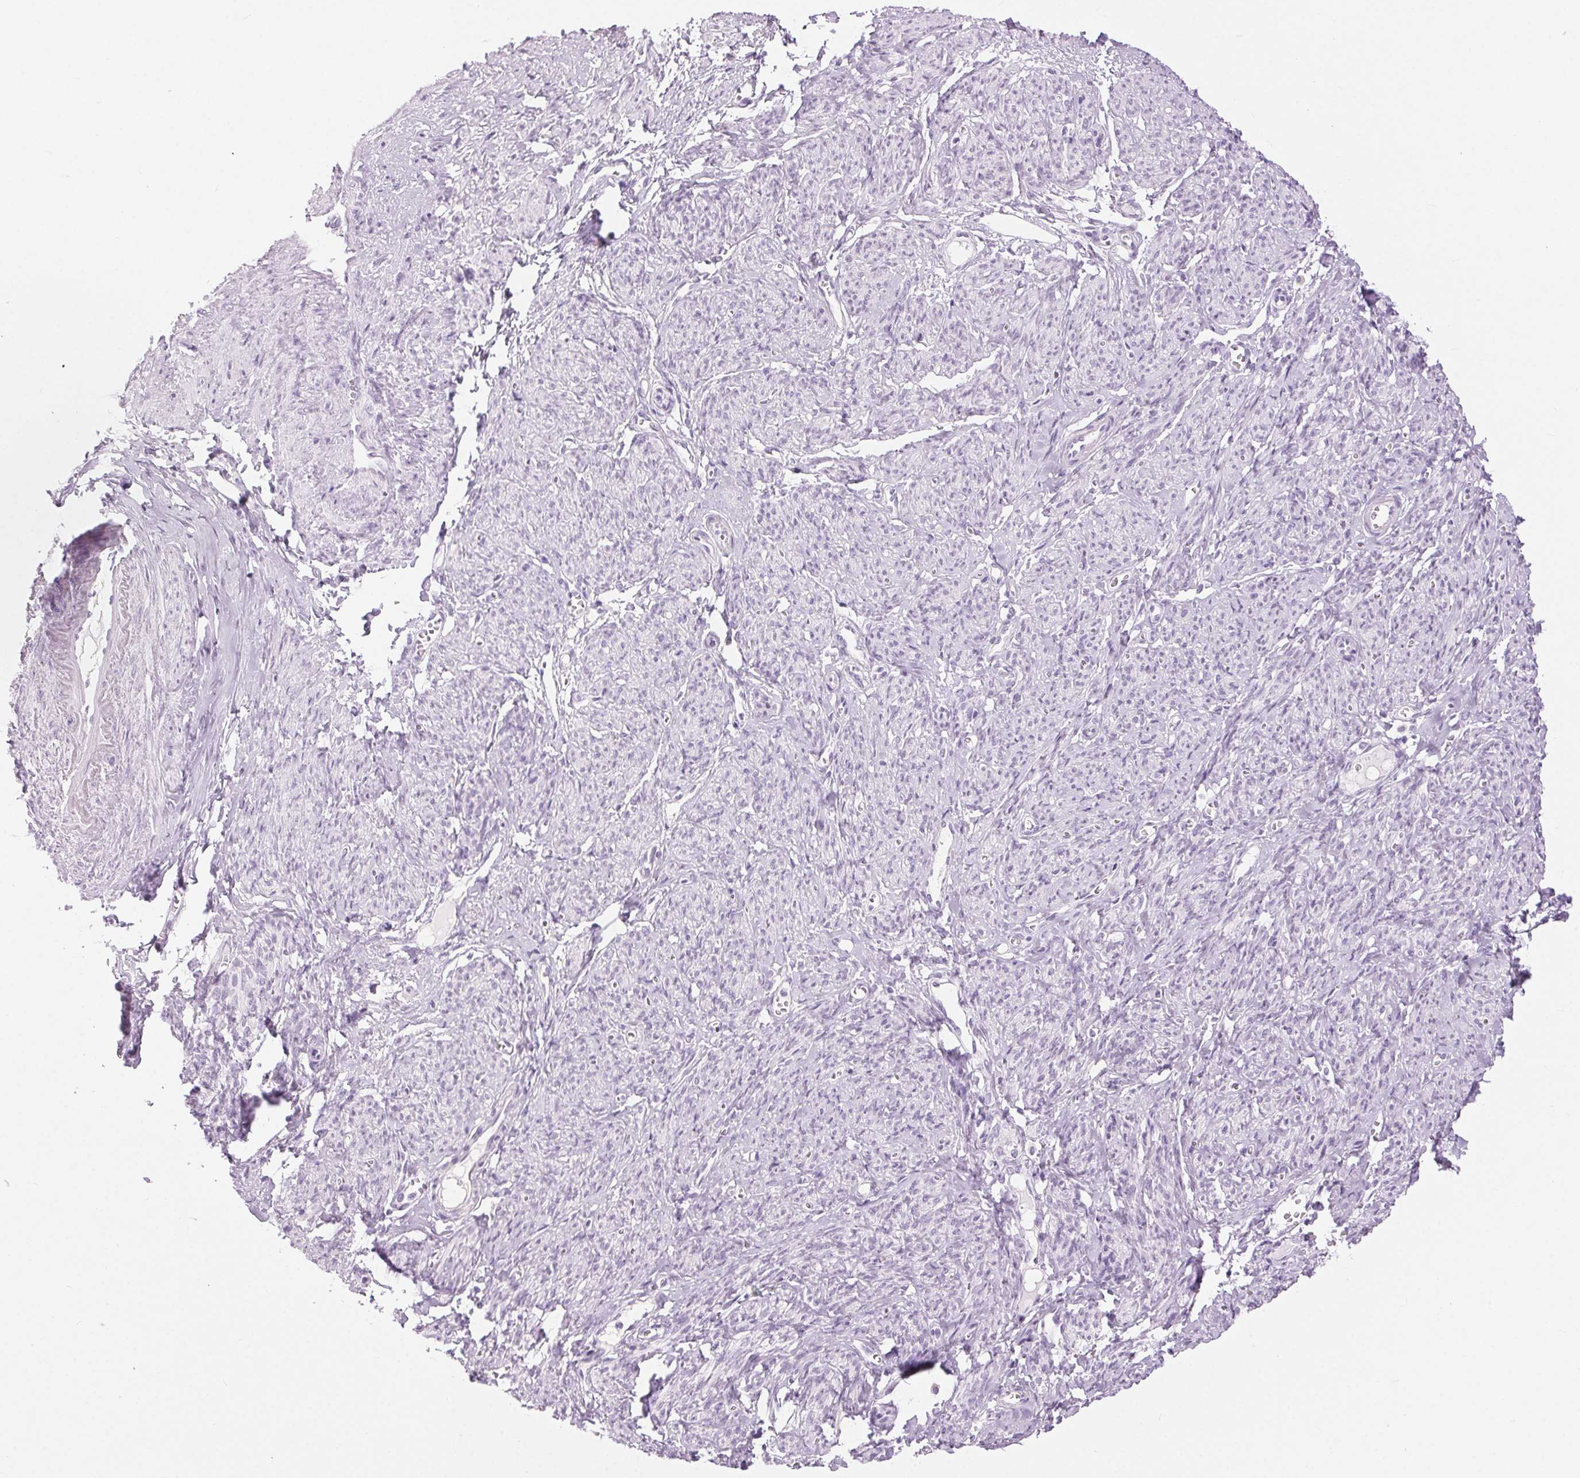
{"staining": {"intensity": "negative", "quantity": "none", "location": "none"}, "tissue": "smooth muscle", "cell_type": "Smooth muscle cells", "image_type": "normal", "snomed": [{"axis": "morphology", "description": "Normal tissue, NOS"}, {"axis": "topography", "description": "Smooth muscle"}], "caption": "The photomicrograph reveals no significant expression in smooth muscle cells of smooth muscle. Brightfield microscopy of immunohistochemistry (IHC) stained with DAB (3,3'-diaminobenzidine) (brown) and hematoxylin (blue), captured at high magnification.", "gene": "BEND2", "patient": {"sex": "female", "age": 65}}